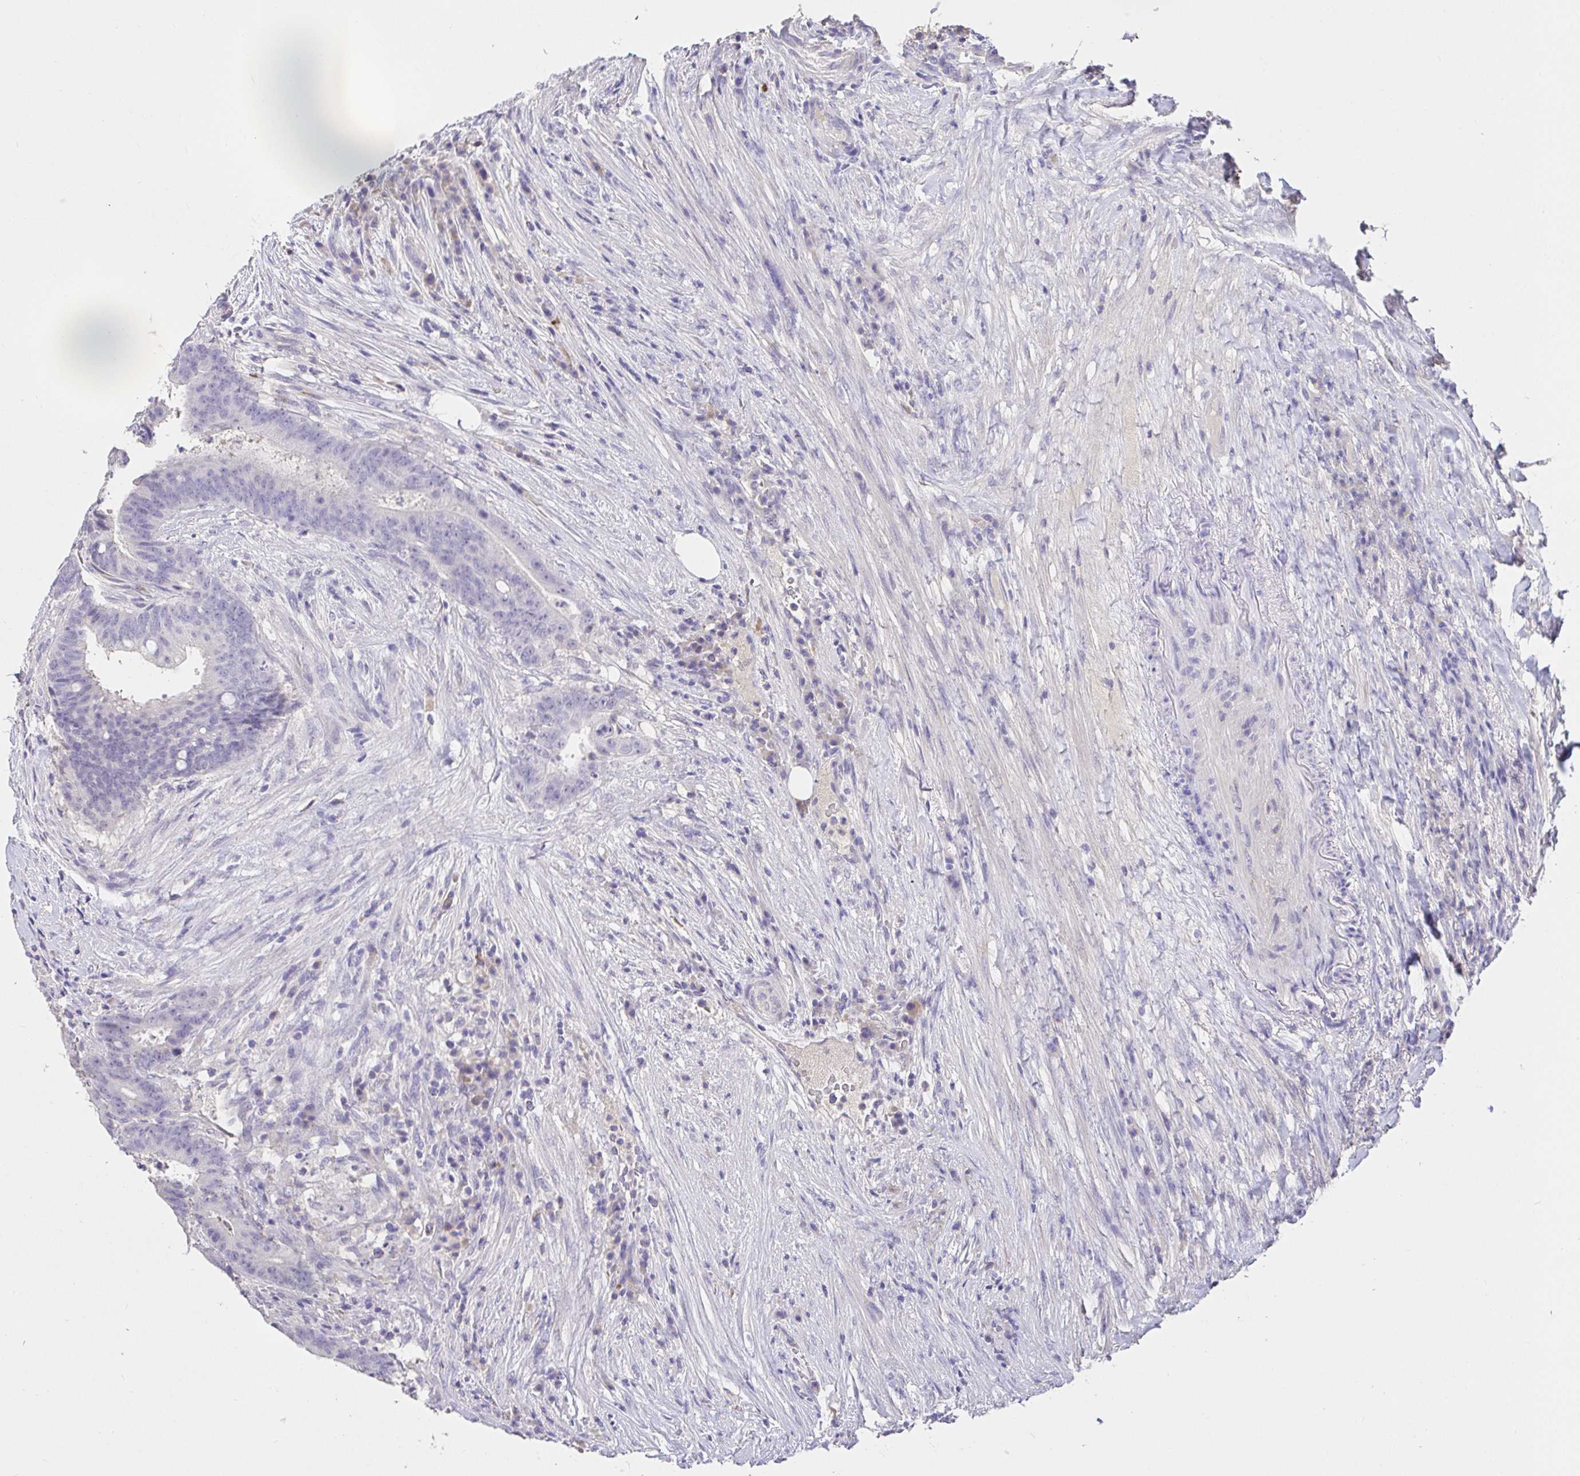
{"staining": {"intensity": "negative", "quantity": "none", "location": "none"}, "tissue": "colorectal cancer", "cell_type": "Tumor cells", "image_type": "cancer", "snomed": [{"axis": "morphology", "description": "Adenocarcinoma, NOS"}, {"axis": "topography", "description": "Colon"}], "caption": "The histopathology image displays no staining of tumor cells in colorectal cancer.", "gene": "CDO1", "patient": {"sex": "female", "age": 43}}